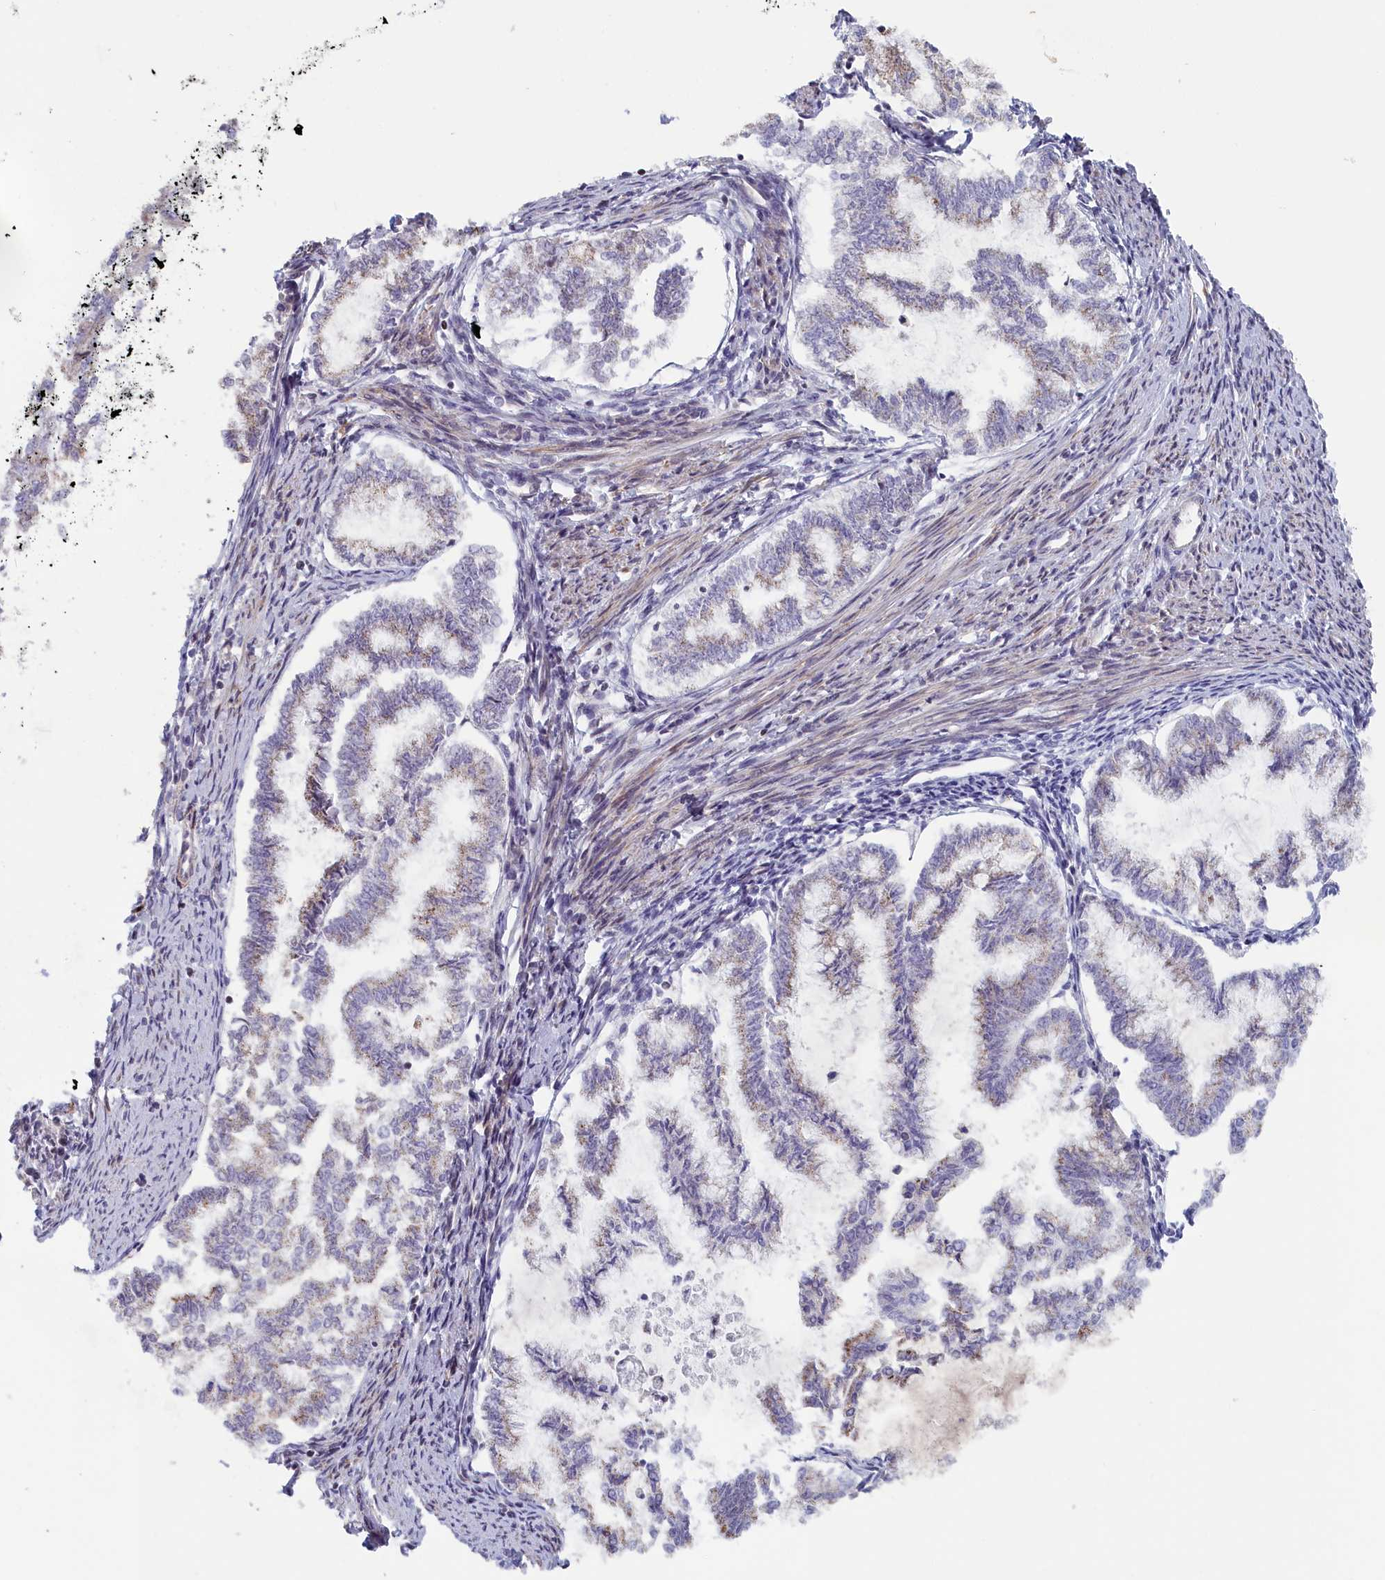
{"staining": {"intensity": "weak", "quantity": "<25%", "location": "cytoplasmic/membranous"}, "tissue": "endometrial cancer", "cell_type": "Tumor cells", "image_type": "cancer", "snomed": [{"axis": "morphology", "description": "Adenocarcinoma, NOS"}, {"axis": "topography", "description": "Endometrium"}], "caption": "Tumor cells show no significant protein expression in endometrial adenocarcinoma. (DAB immunohistochemistry (IHC) with hematoxylin counter stain).", "gene": "INTS4", "patient": {"sex": "female", "age": 79}}